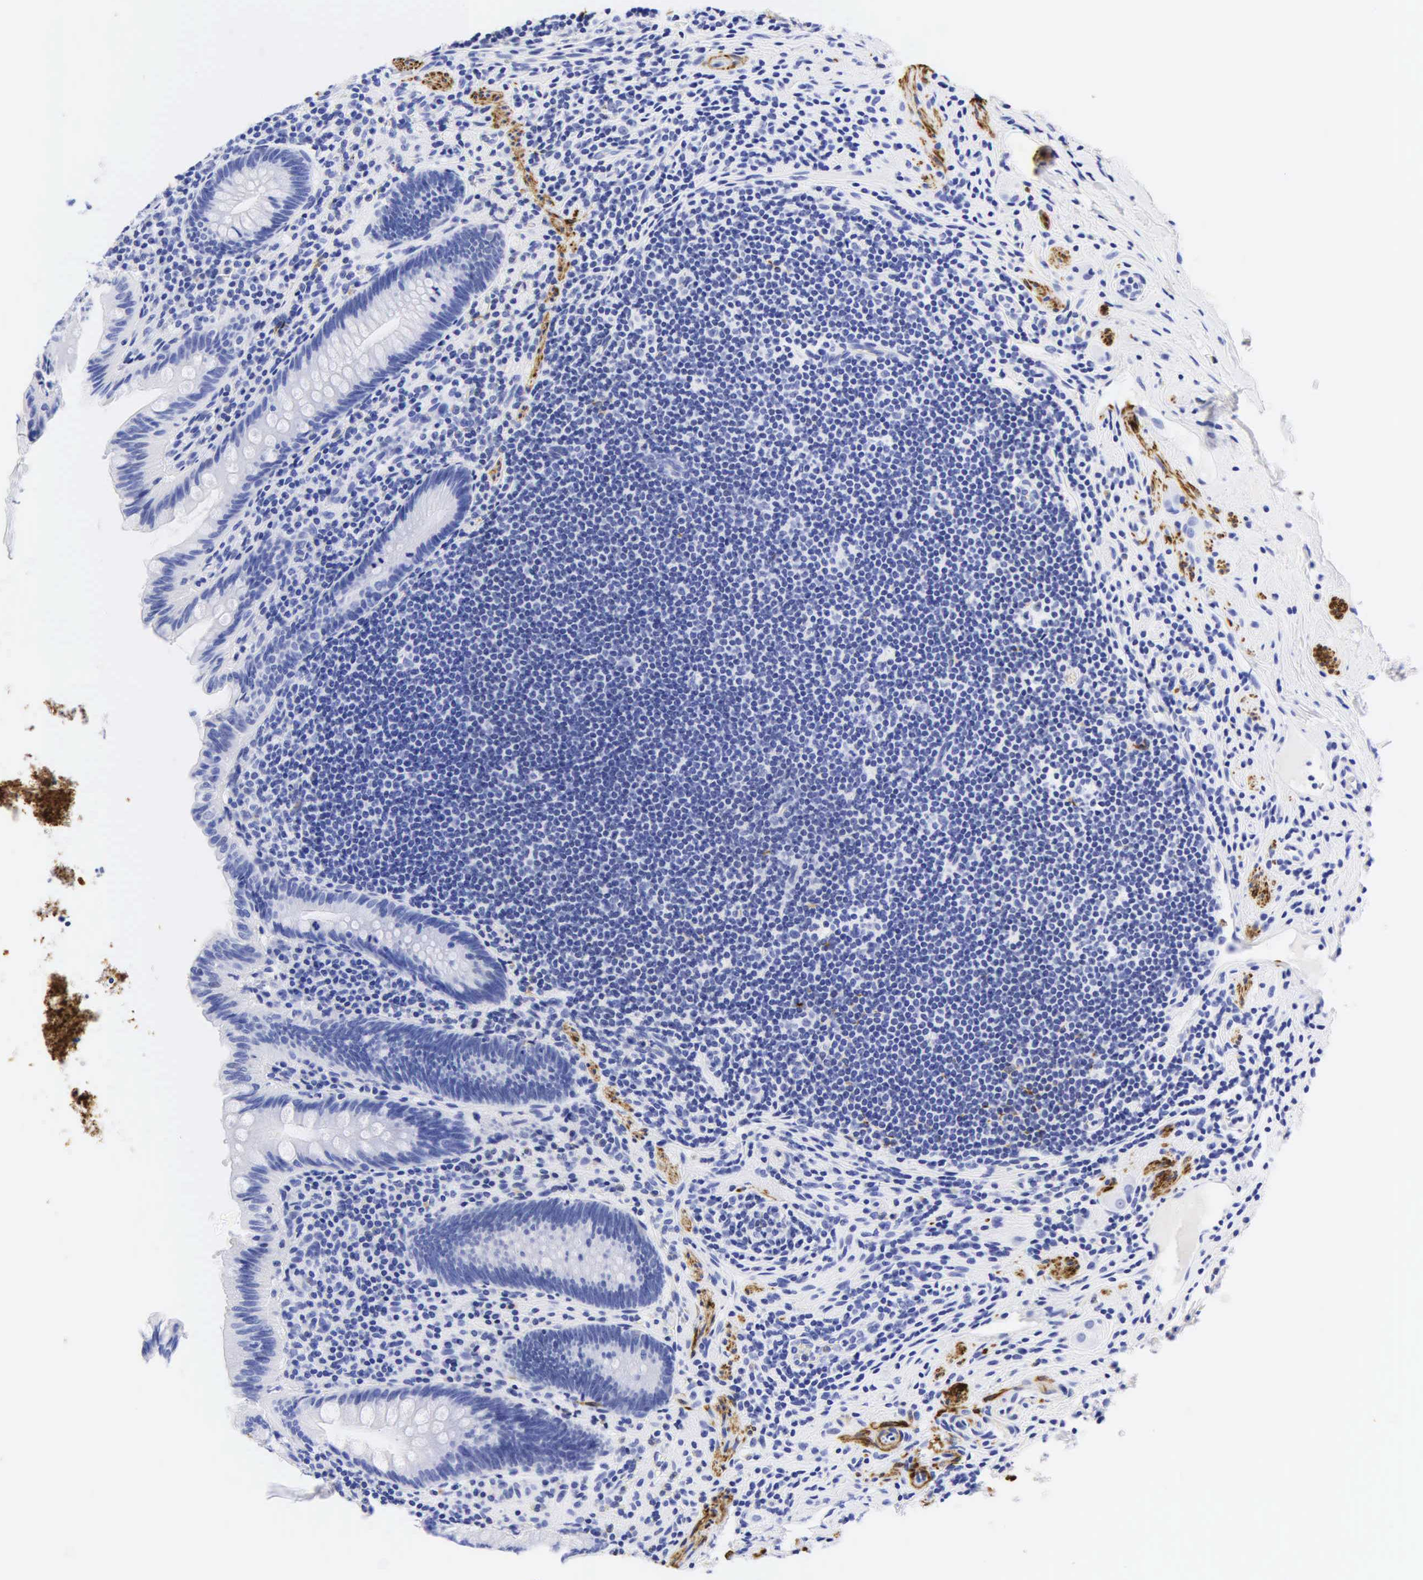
{"staining": {"intensity": "negative", "quantity": "none", "location": "none"}, "tissue": "appendix", "cell_type": "Glandular cells", "image_type": "normal", "snomed": [{"axis": "morphology", "description": "Normal tissue, NOS"}, {"axis": "topography", "description": "Appendix"}], "caption": "There is no significant staining in glandular cells of appendix. (DAB (3,3'-diaminobenzidine) immunohistochemistry, high magnification).", "gene": "DES", "patient": {"sex": "male", "age": 41}}